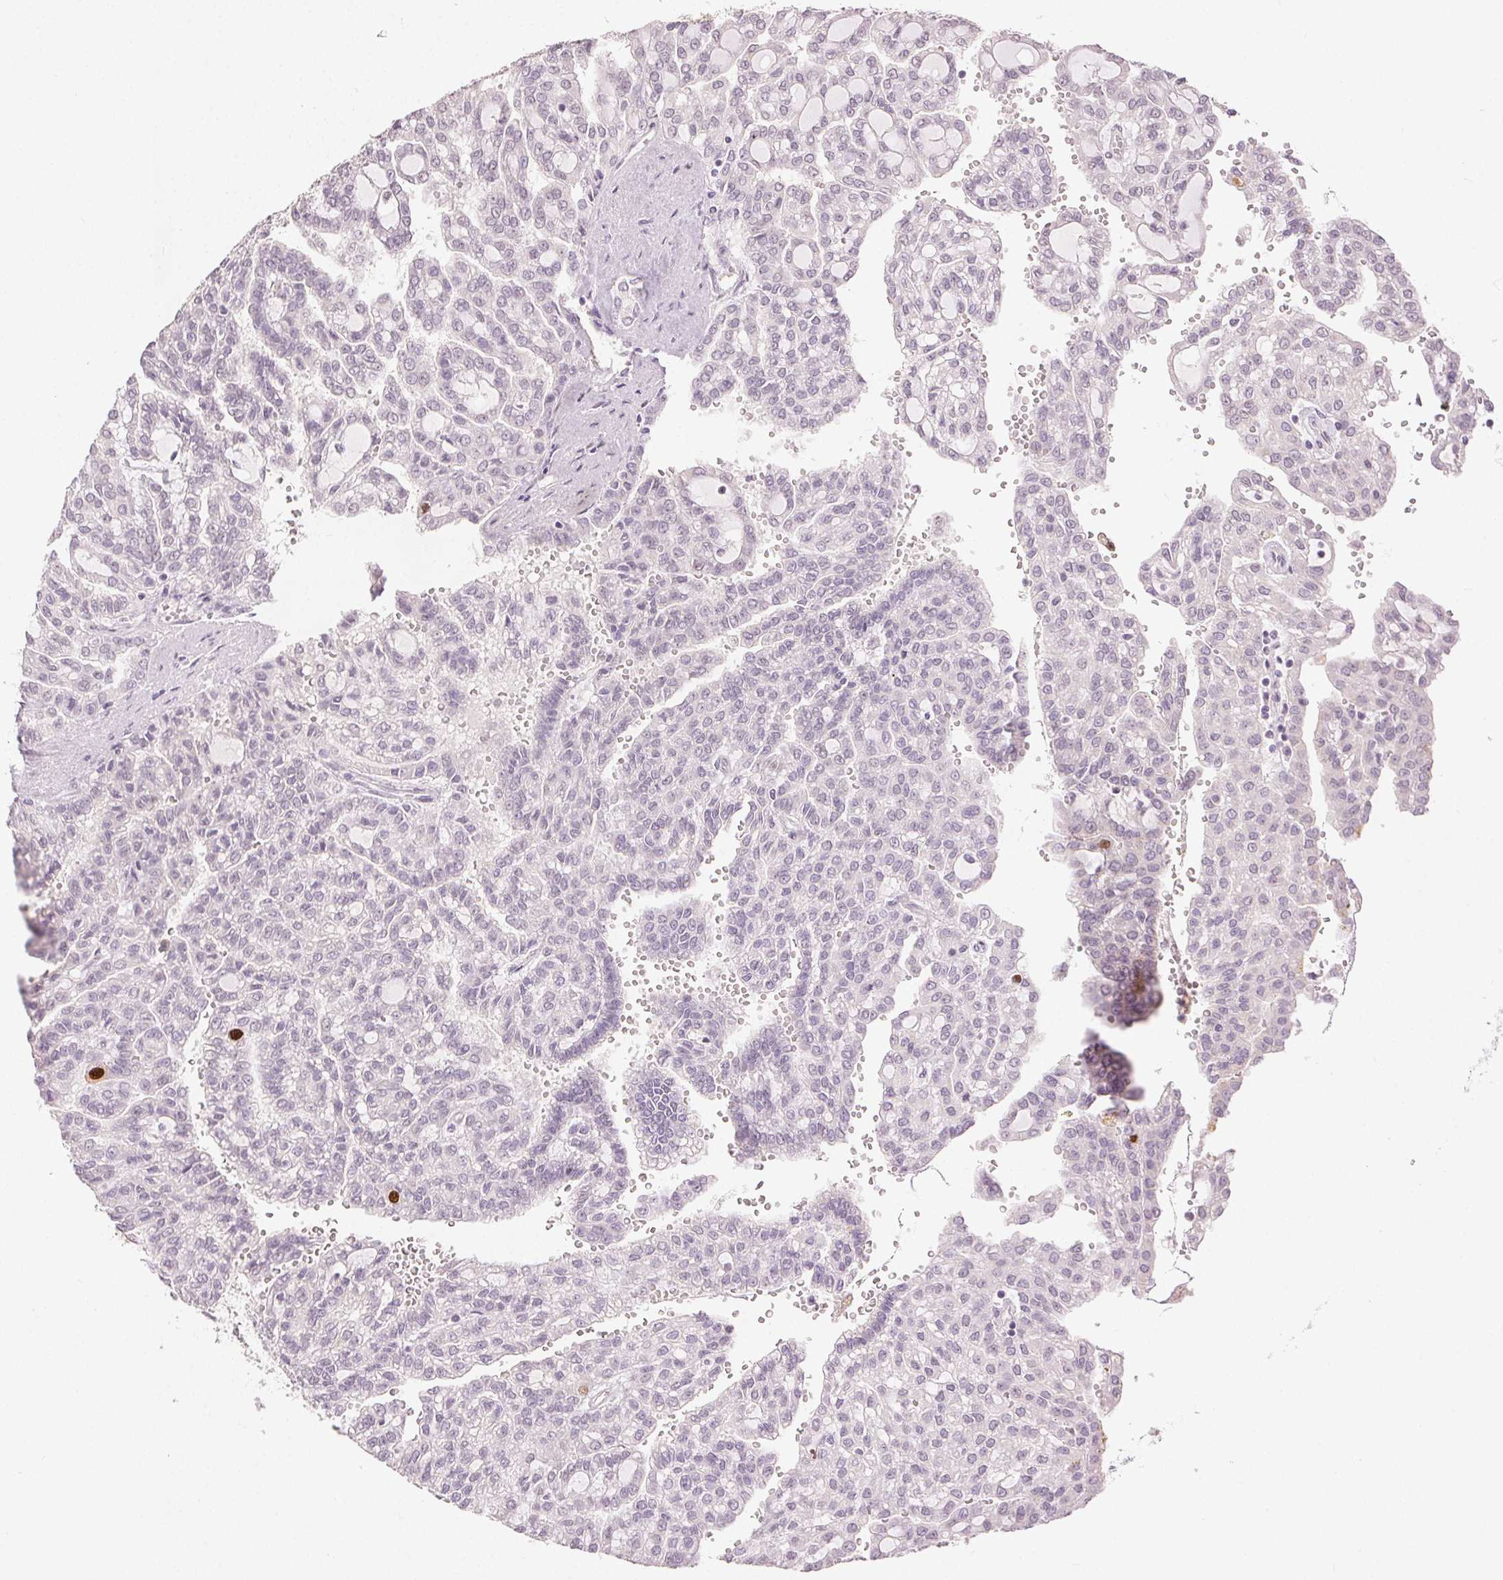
{"staining": {"intensity": "strong", "quantity": "<25%", "location": "nuclear"}, "tissue": "renal cancer", "cell_type": "Tumor cells", "image_type": "cancer", "snomed": [{"axis": "morphology", "description": "Adenocarcinoma, NOS"}, {"axis": "topography", "description": "Kidney"}], "caption": "Renal cancer tissue demonstrates strong nuclear positivity in approximately <25% of tumor cells, visualized by immunohistochemistry. Immunohistochemistry stains the protein of interest in brown and the nuclei are stained blue.", "gene": "ANLN", "patient": {"sex": "male", "age": 63}}